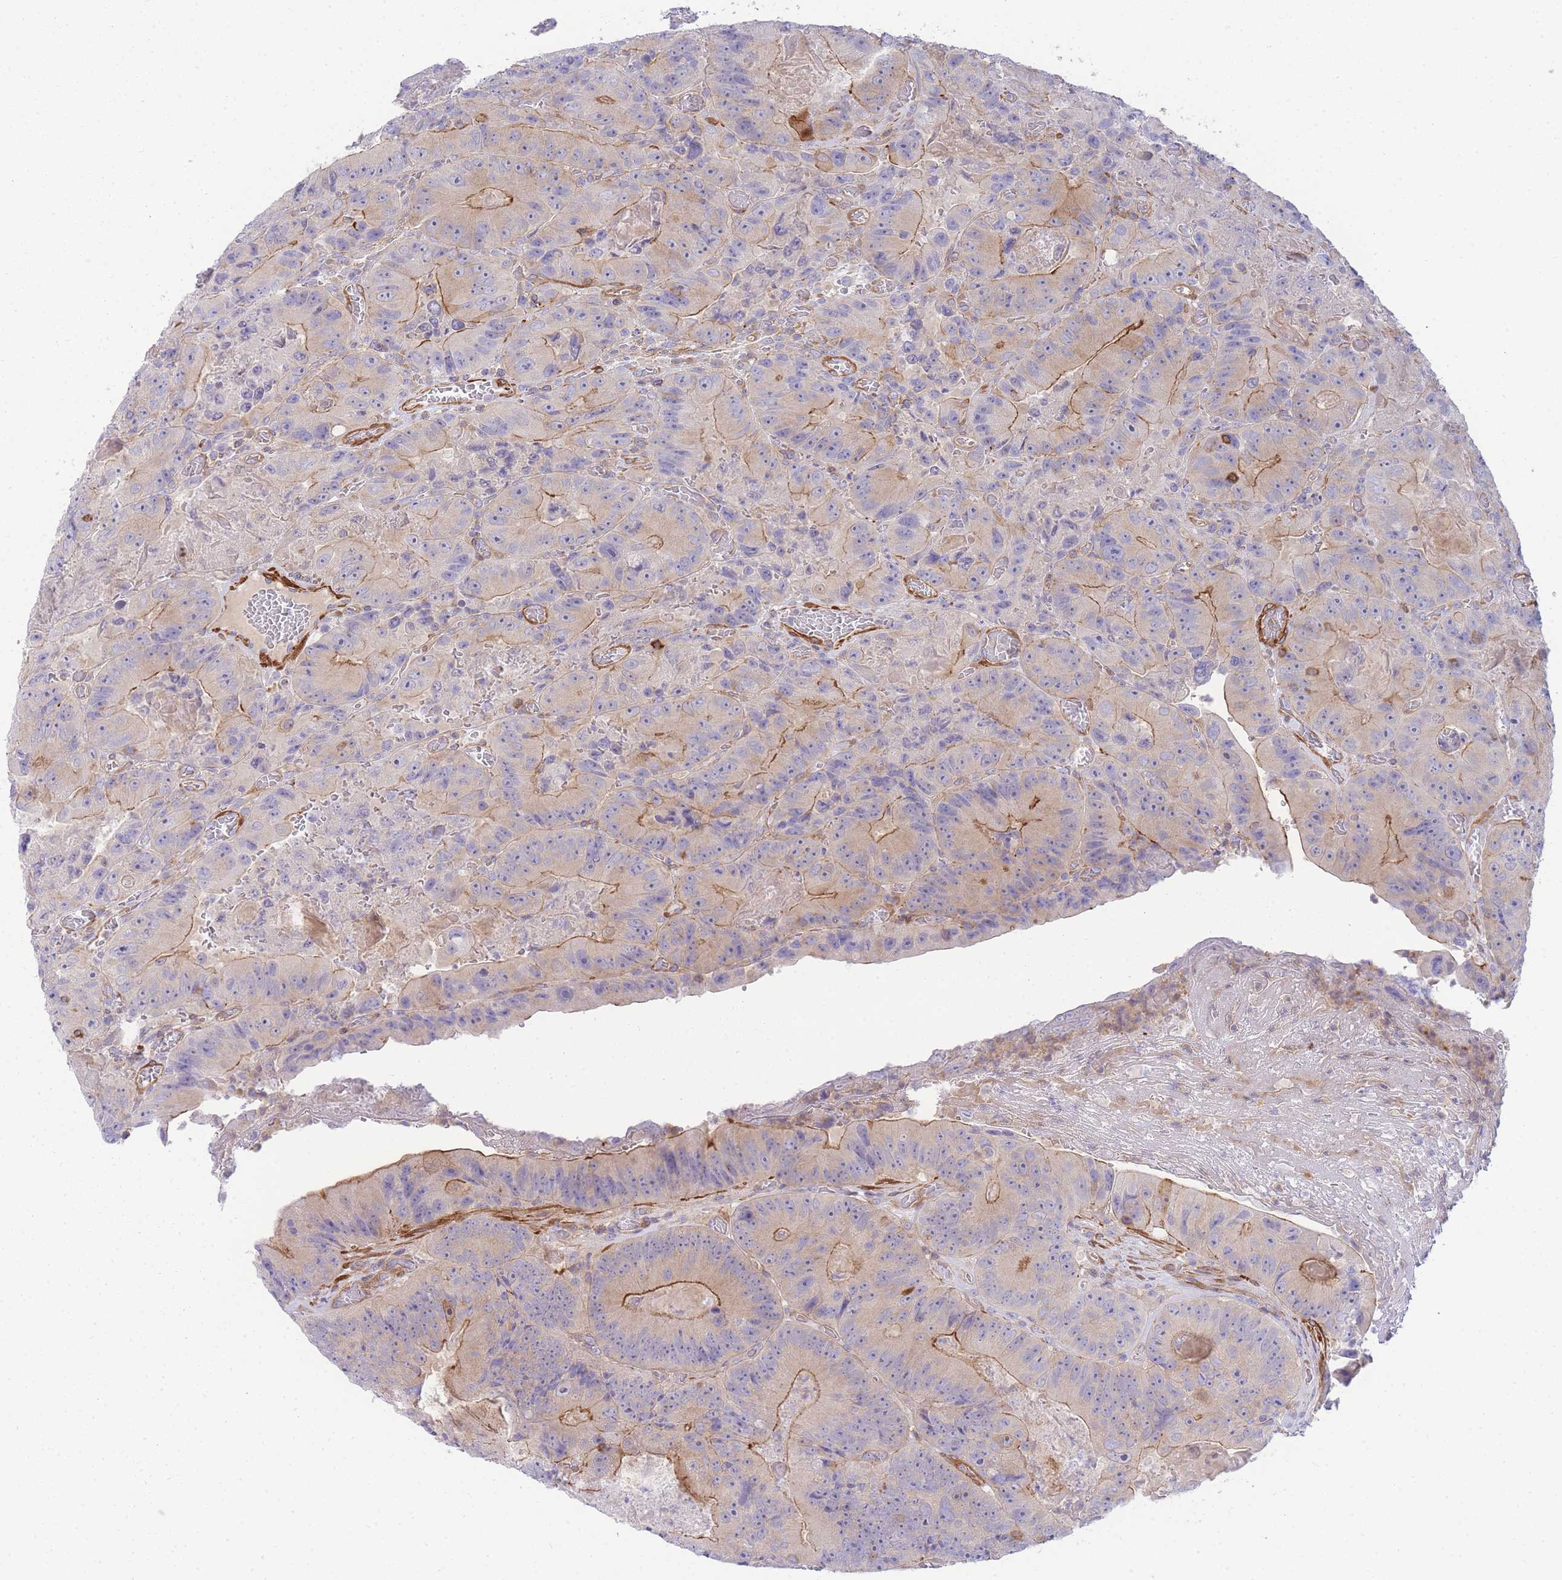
{"staining": {"intensity": "moderate", "quantity": "25%-75%", "location": "cytoplasmic/membranous"}, "tissue": "colorectal cancer", "cell_type": "Tumor cells", "image_type": "cancer", "snomed": [{"axis": "morphology", "description": "Adenocarcinoma, NOS"}, {"axis": "topography", "description": "Colon"}], "caption": "Colorectal cancer (adenocarcinoma) stained with immunohistochemistry (IHC) displays moderate cytoplasmic/membranous staining in approximately 25%-75% of tumor cells.", "gene": "FBN3", "patient": {"sex": "female", "age": 86}}